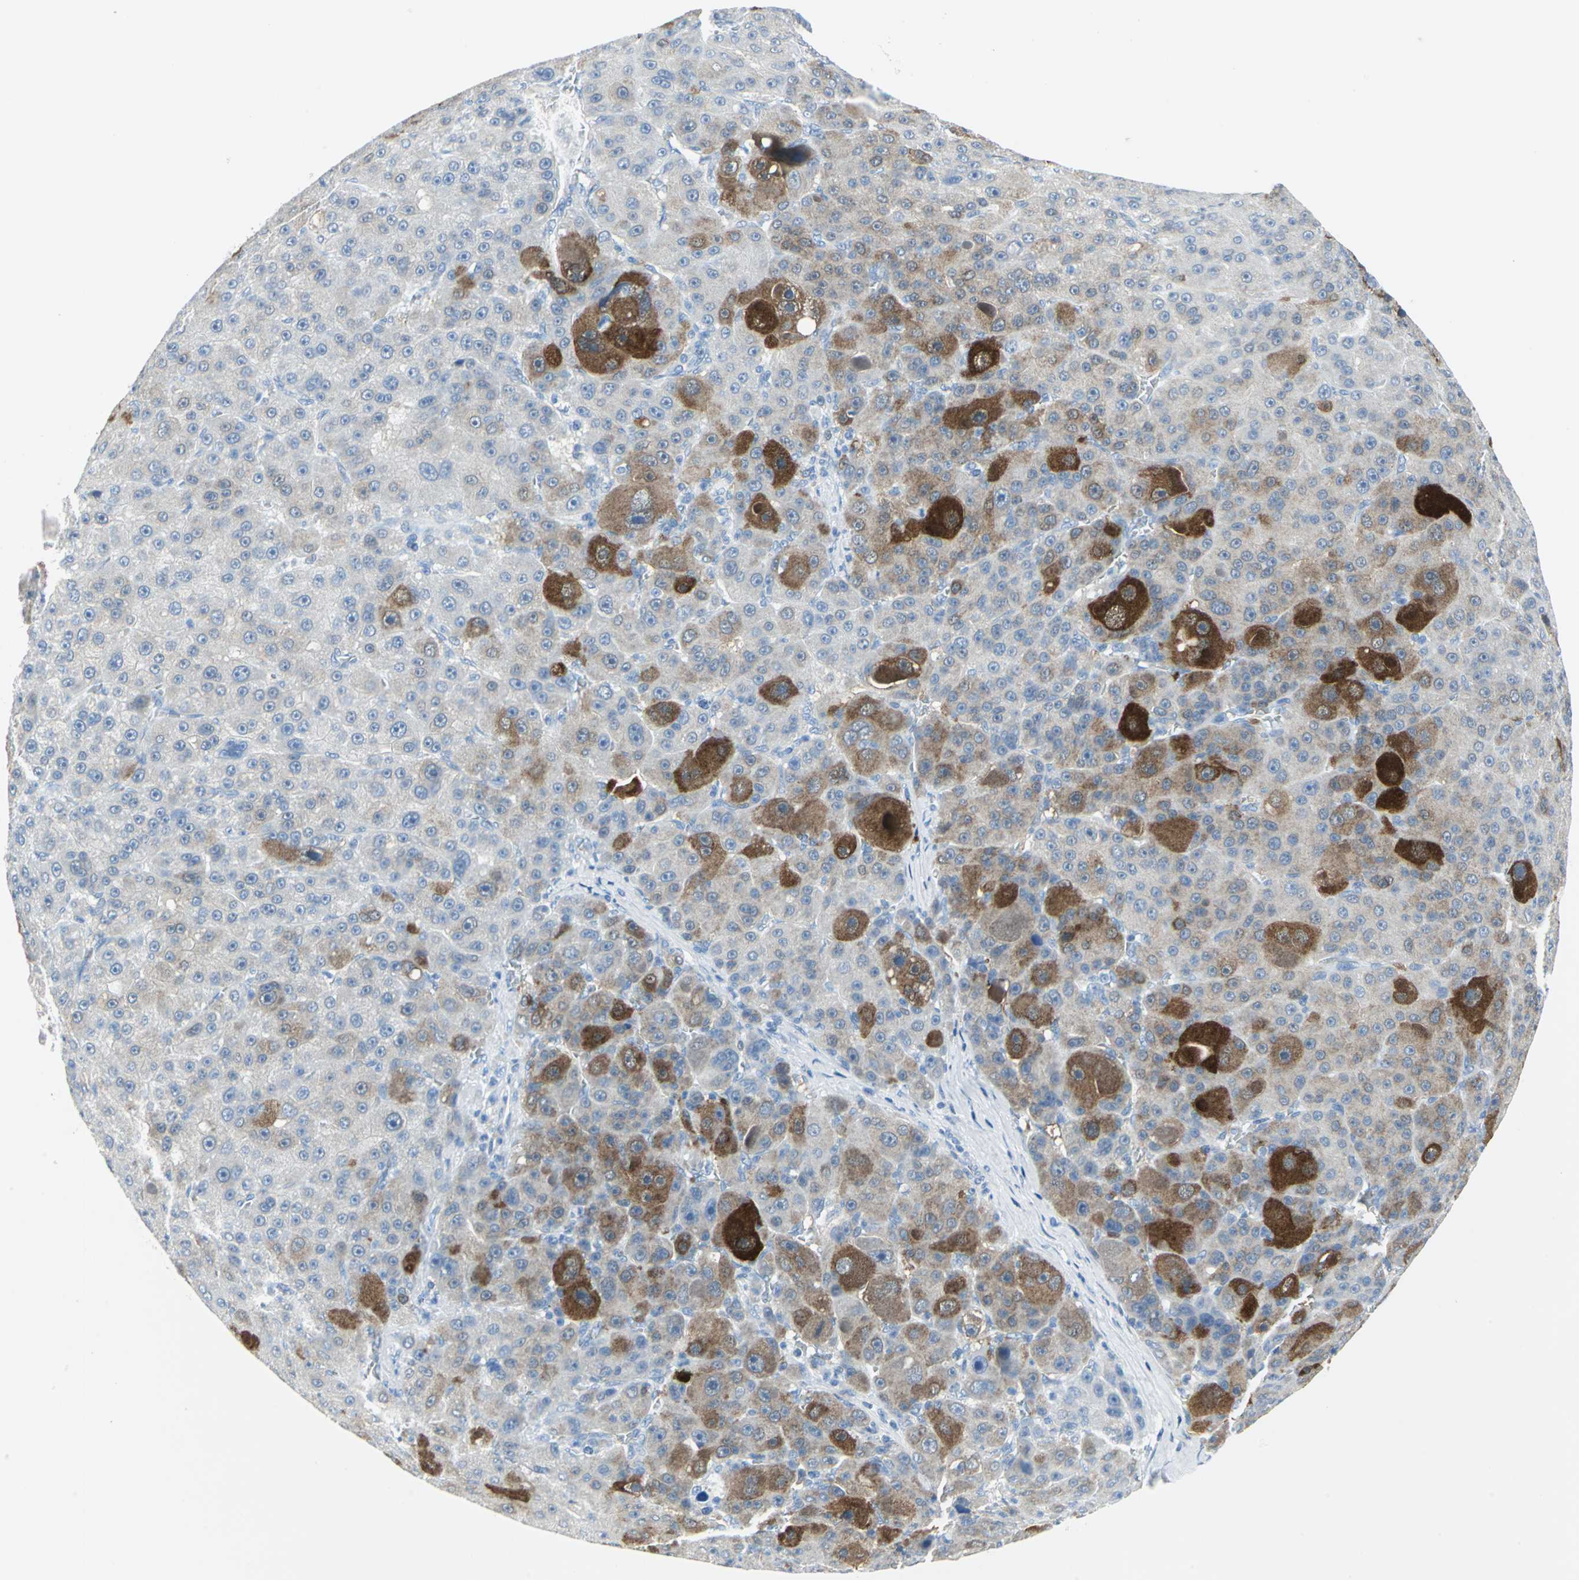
{"staining": {"intensity": "strong", "quantity": "<25%", "location": "cytoplasmic/membranous"}, "tissue": "liver cancer", "cell_type": "Tumor cells", "image_type": "cancer", "snomed": [{"axis": "morphology", "description": "Carcinoma, Hepatocellular, NOS"}, {"axis": "topography", "description": "Liver"}], "caption": "Liver hepatocellular carcinoma stained with a protein marker demonstrates strong staining in tumor cells.", "gene": "SFN", "patient": {"sex": "male", "age": 76}}